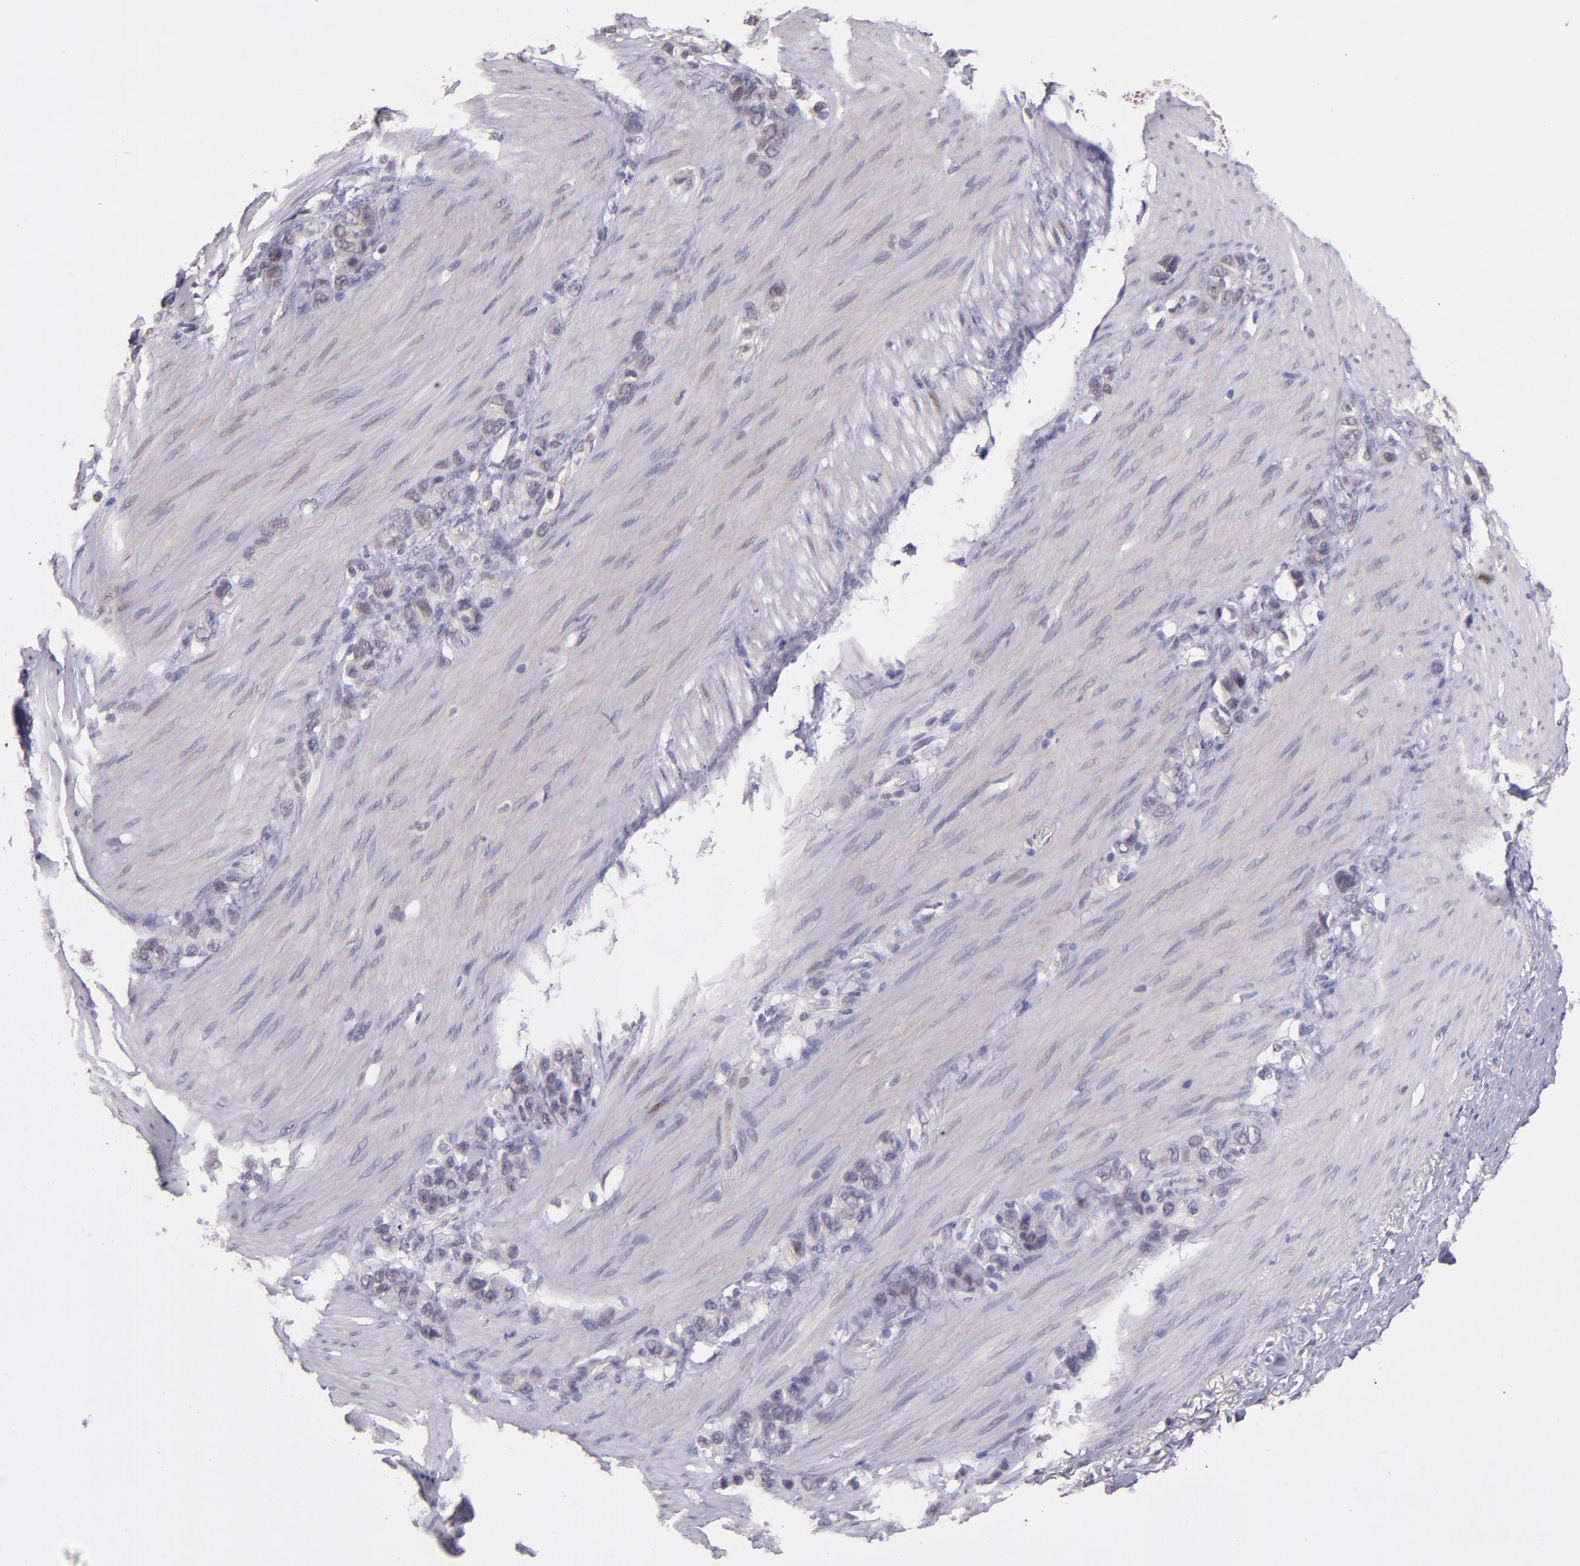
{"staining": {"intensity": "negative", "quantity": "none", "location": "none"}, "tissue": "stomach cancer", "cell_type": "Tumor cells", "image_type": "cancer", "snomed": [{"axis": "morphology", "description": "Normal tissue, NOS"}, {"axis": "morphology", "description": "Adenocarcinoma, NOS"}, {"axis": "morphology", "description": "Adenocarcinoma, High grade"}, {"axis": "topography", "description": "Stomach, upper"}, {"axis": "topography", "description": "Stomach"}], "caption": "This is a micrograph of immunohistochemistry (IHC) staining of stomach cancer, which shows no expression in tumor cells.", "gene": "TAF7L", "patient": {"sex": "female", "age": 65}}